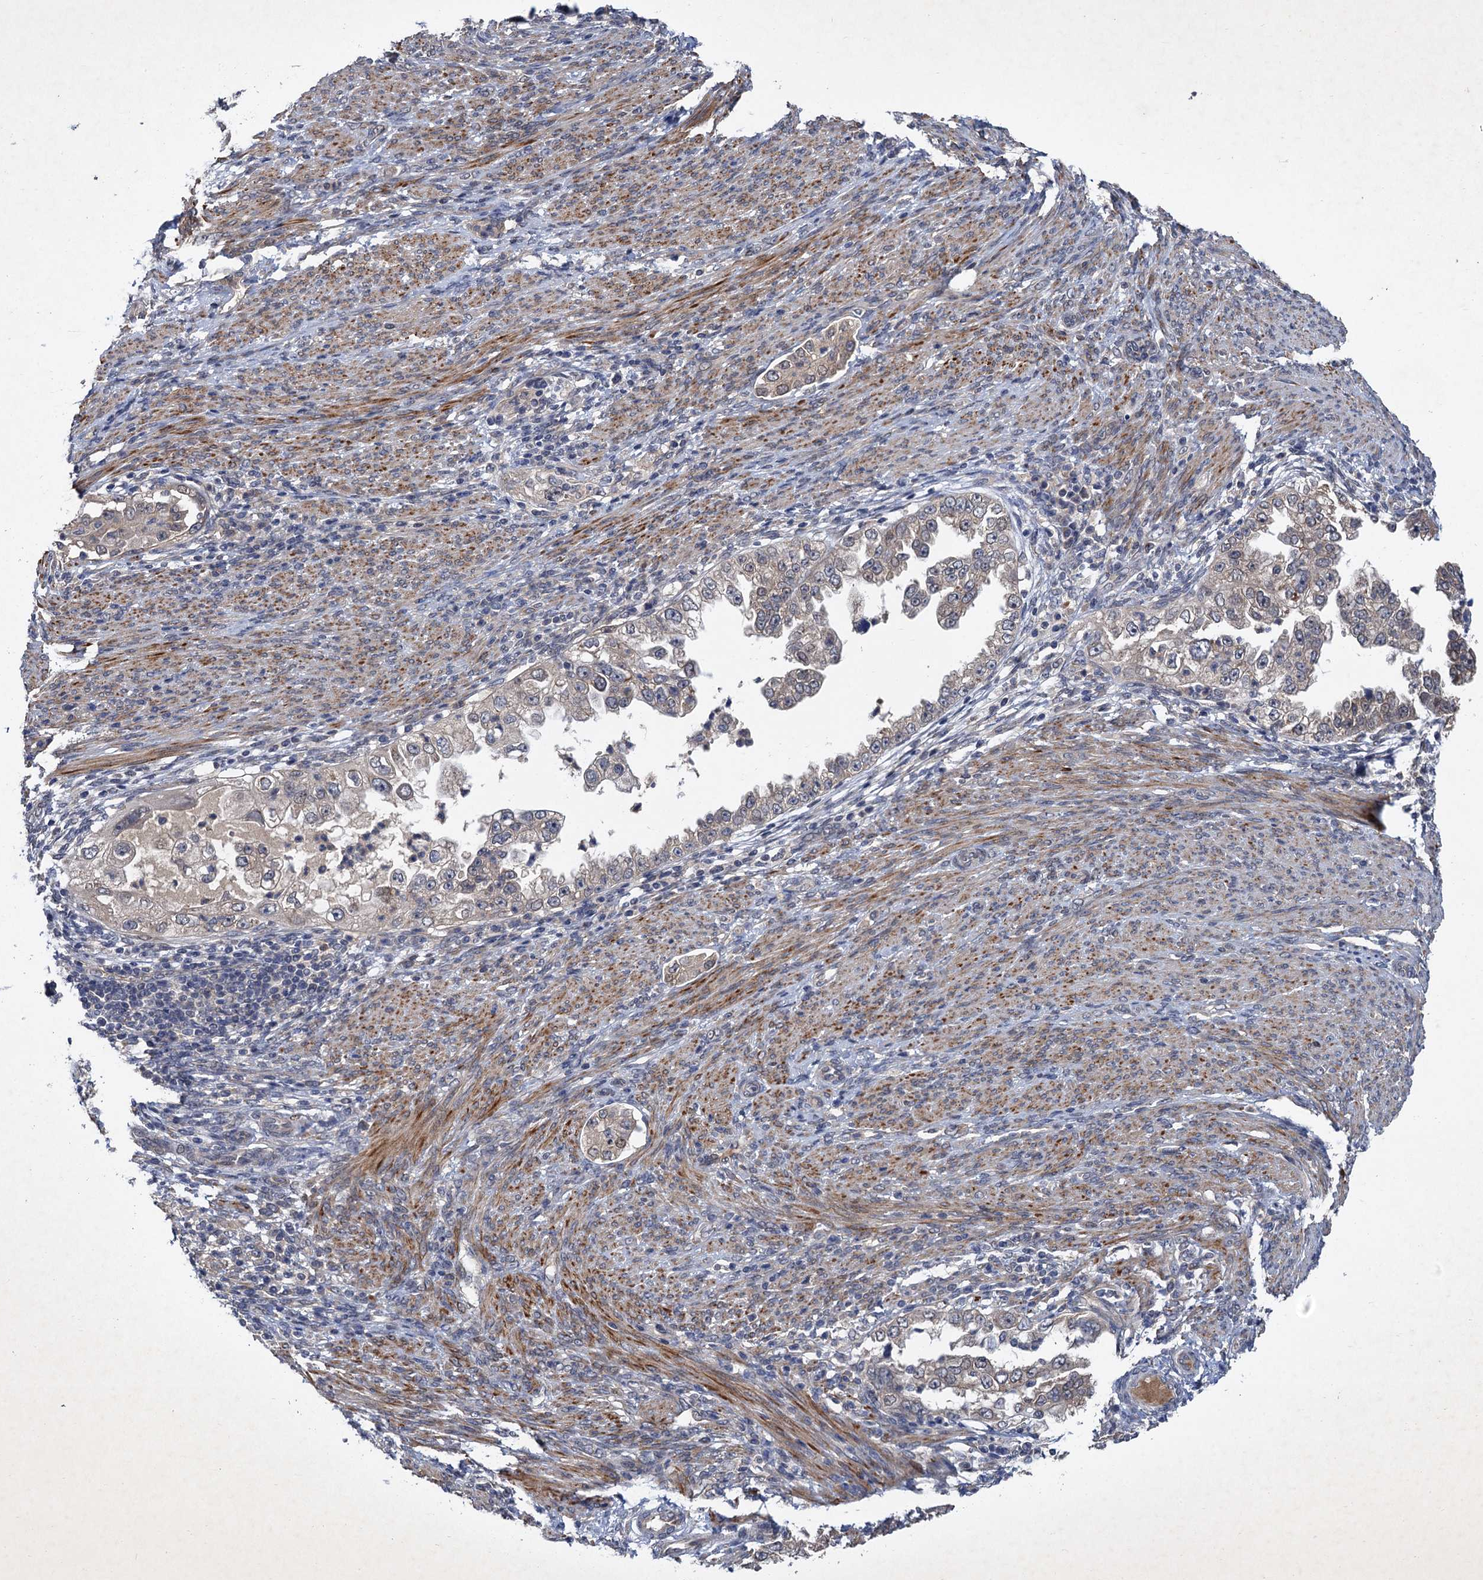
{"staining": {"intensity": "negative", "quantity": "none", "location": "none"}, "tissue": "endometrial cancer", "cell_type": "Tumor cells", "image_type": "cancer", "snomed": [{"axis": "morphology", "description": "Adenocarcinoma, NOS"}, {"axis": "topography", "description": "Endometrium"}], "caption": "Photomicrograph shows no significant protein positivity in tumor cells of adenocarcinoma (endometrial).", "gene": "TMEM39B", "patient": {"sex": "female", "age": 85}}